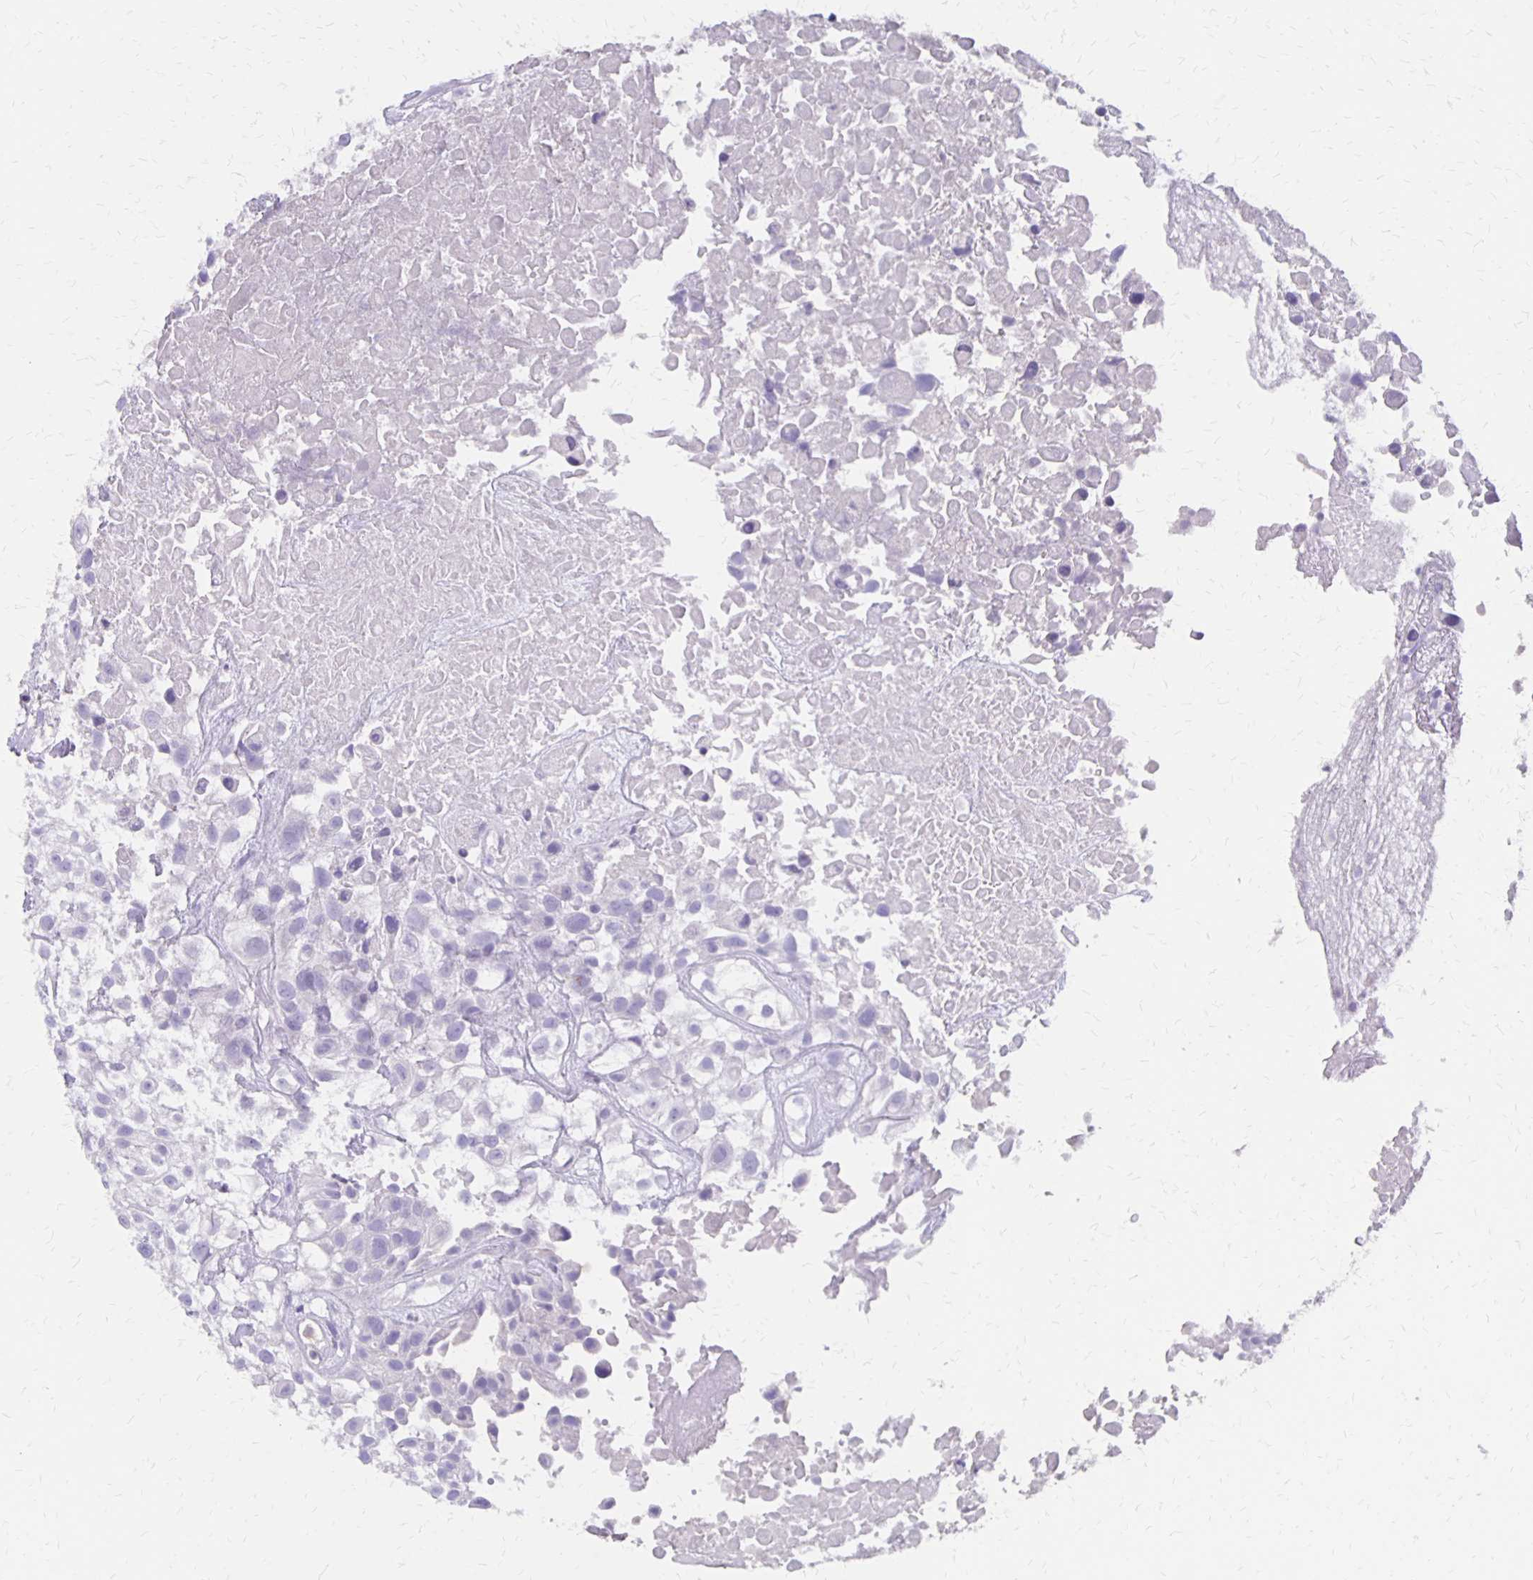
{"staining": {"intensity": "negative", "quantity": "none", "location": "none"}, "tissue": "urothelial cancer", "cell_type": "Tumor cells", "image_type": "cancer", "snomed": [{"axis": "morphology", "description": "Urothelial carcinoma, High grade"}, {"axis": "topography", "description": "Urinary bladder"}], "caption": "Urothelial cancer was stained to show a protein in brown. There is no significant staining in tumor cells.", "gene": "SEPTIN5", "patient": {"sex": "male", "age": 56}}